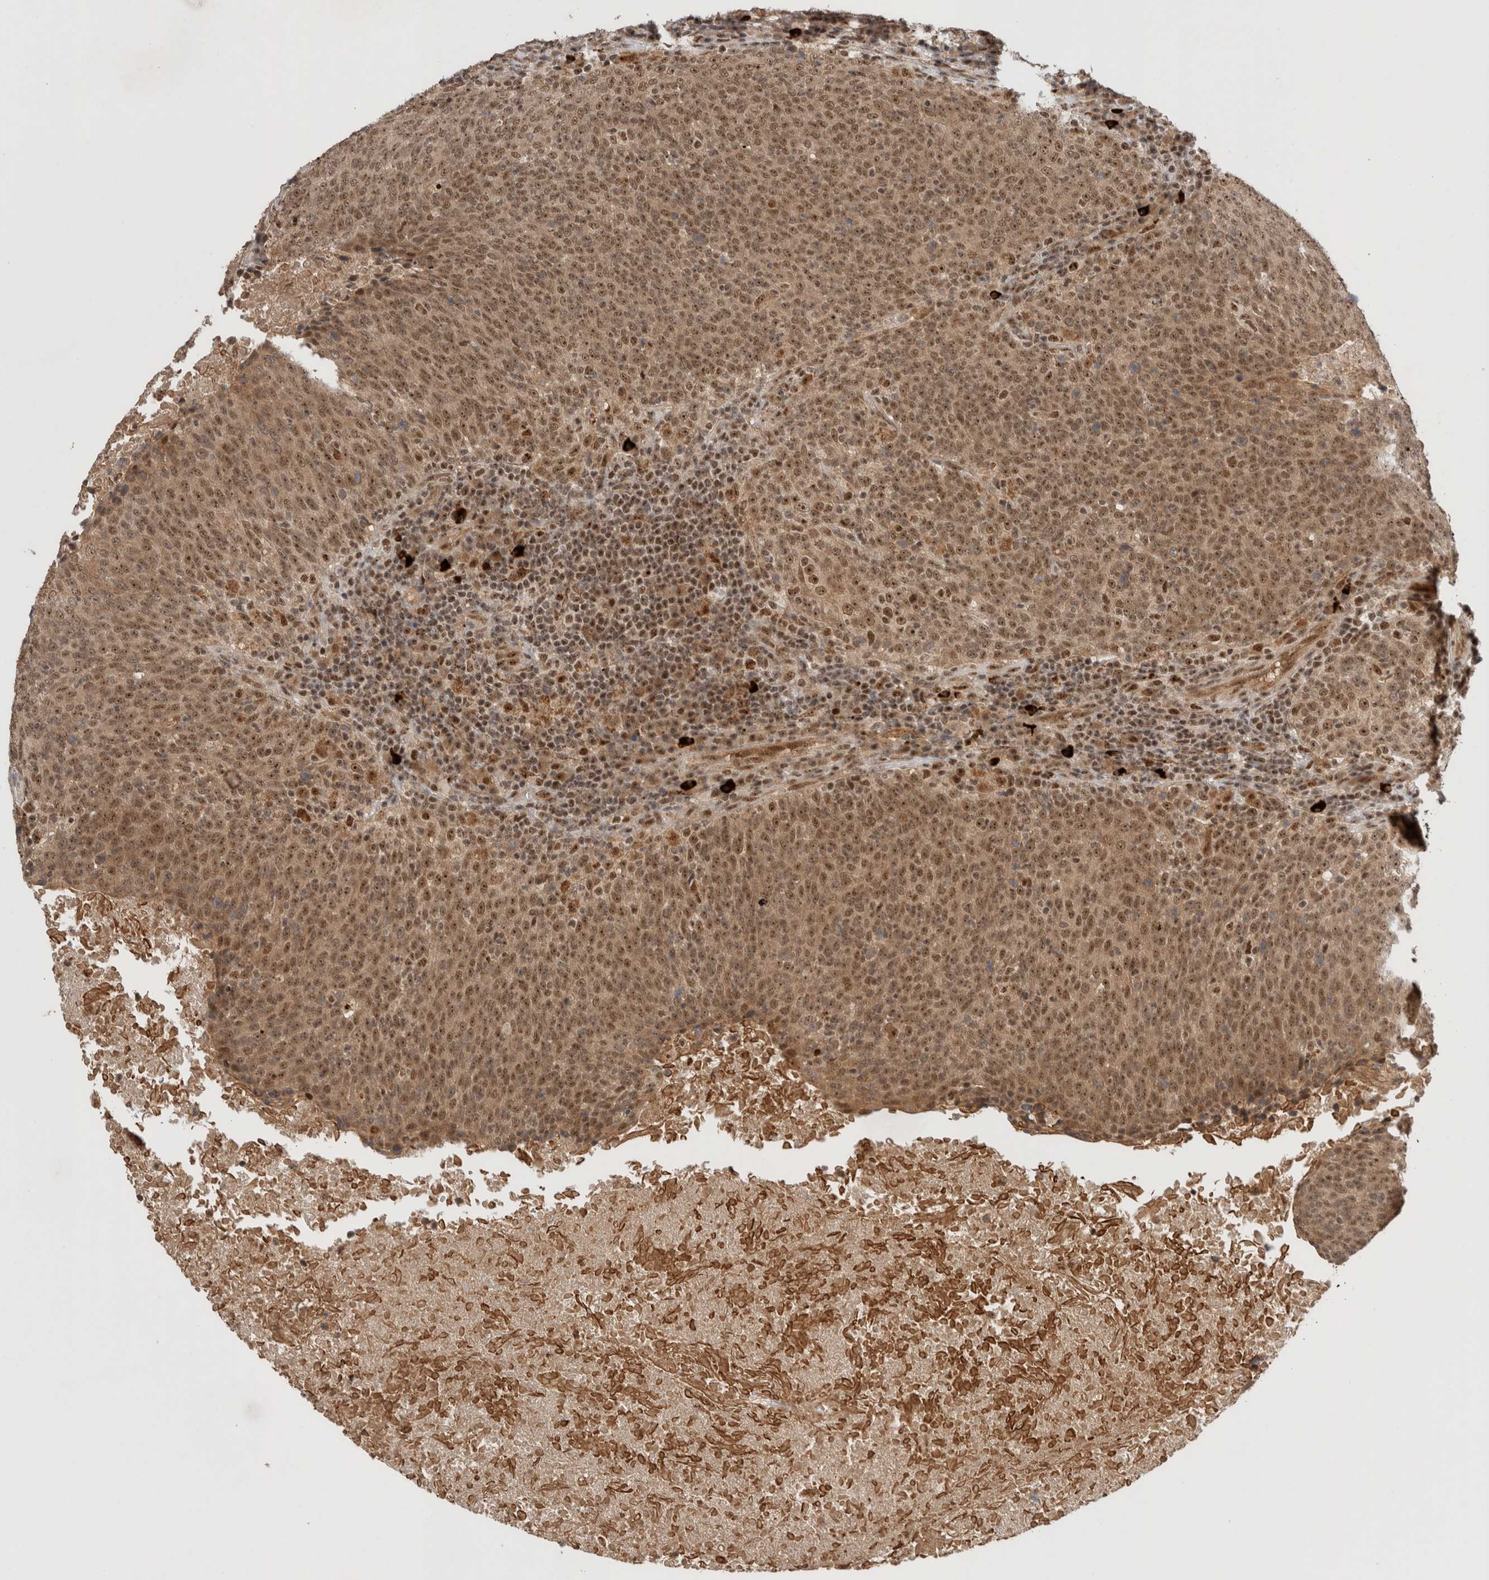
{"staining": {"intensity": "moderate", "quantity": ">75%", "location": "cytoplasmic/membranous,nuclear"}, "tissue": "head and neck cancer", "cell_type": "Tumor cells", "image_type": "cancer", "snomed": [{"axis": "morphology", "description": "Squamous cell carcinoma, NOS"}, {"axis": "morphology", "description": "Squamous cell carcinoma, metastatic, NOS"}, {"axis": "topography", "description": "Lymph node"}, {"axis": "topography", "description": "Head-Neck"}], "caption": "Protein expression analysis of head and neck squamous cell carcinoma reveals moderate cytoplasmic/membranous and nuclear expression in approximately >75% of tumor cells.", "gene": "MPHOSPH6", "patient": {"sex": "male", "age": 62}}